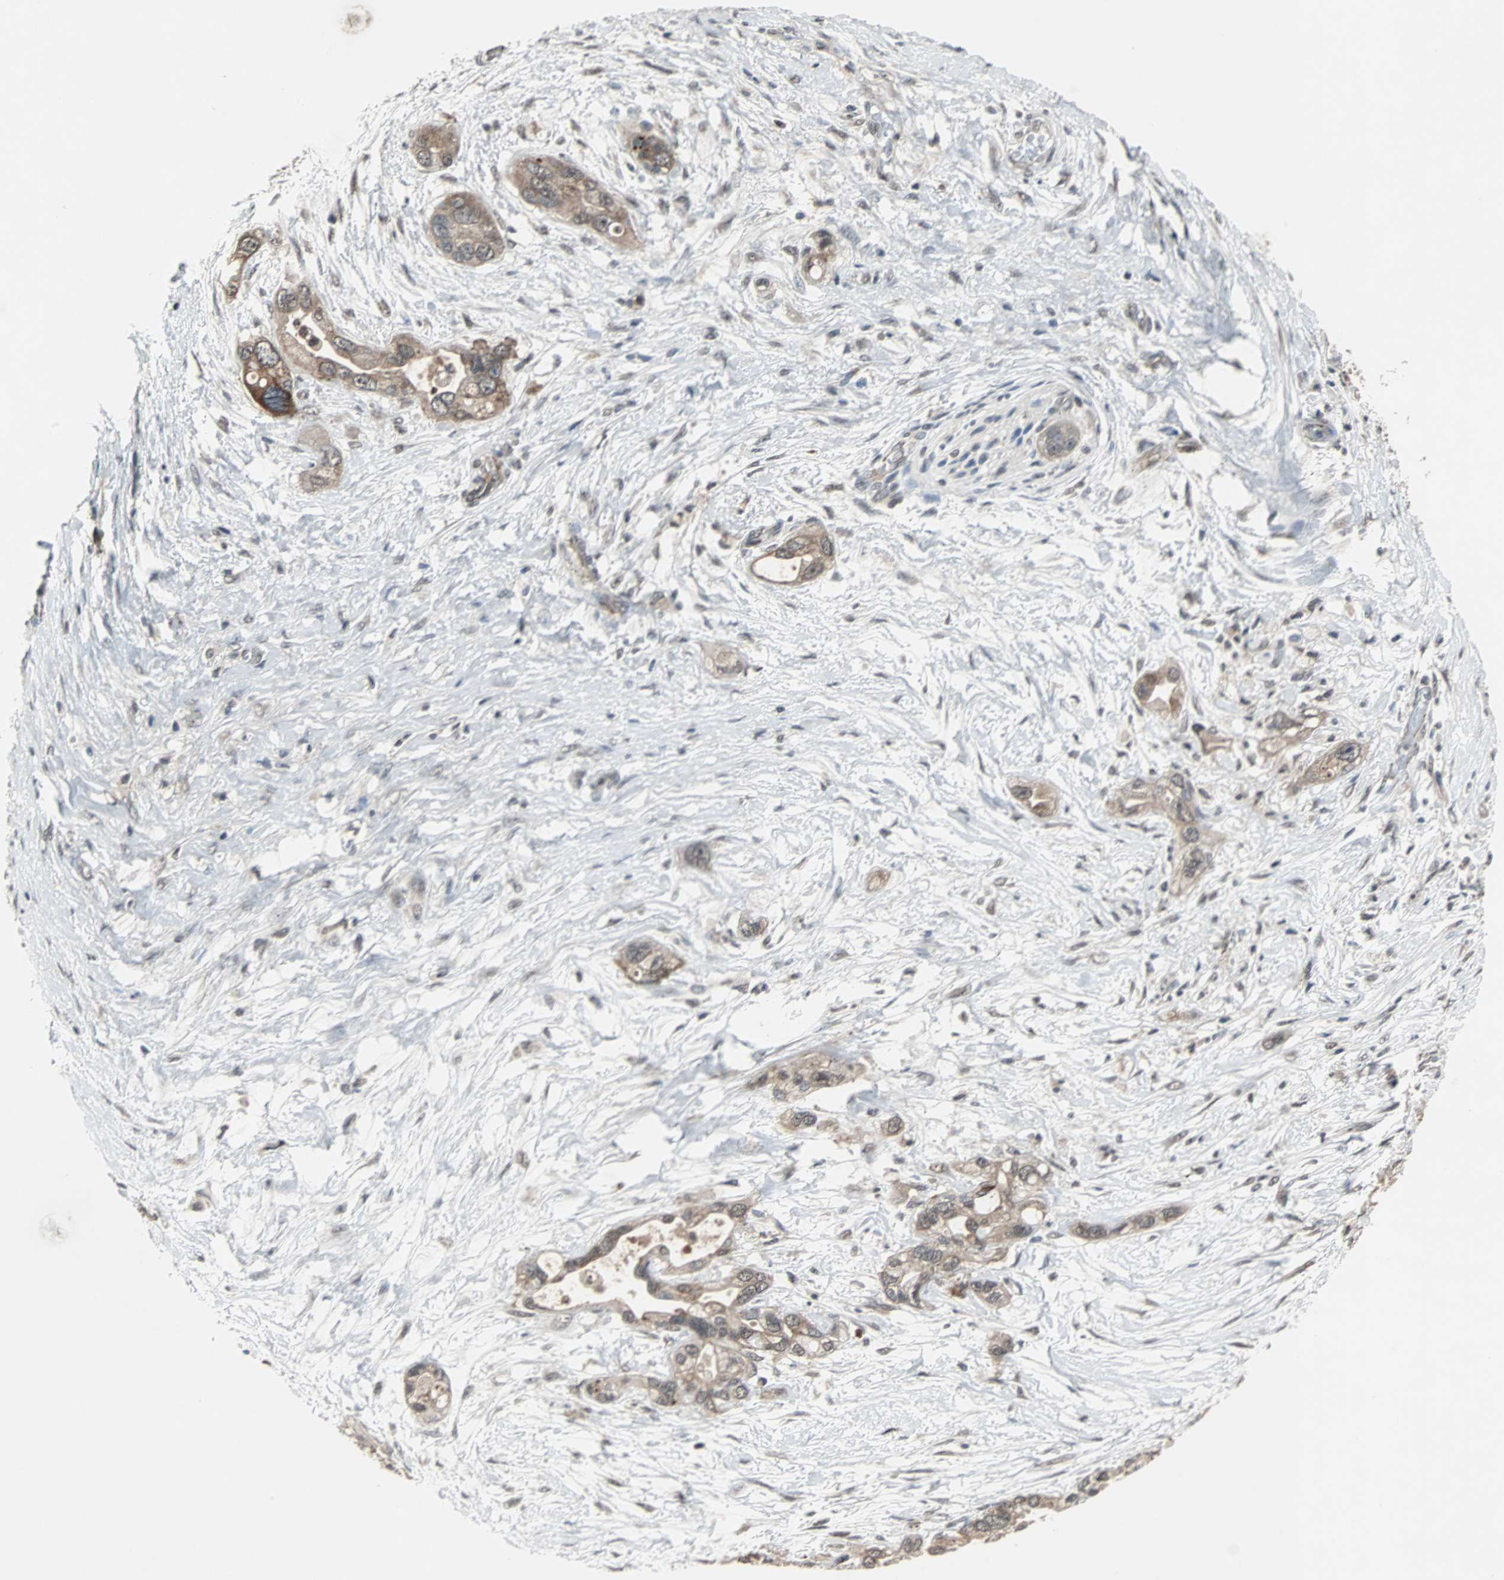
{"staining": {"intensity": "weak", "quantity": ">75%", "location": "cytoplasmic/membranous"}, "tissue": "pancreatic cancer", "cell_type": "Tumor cells", "image_type": "cancer", "snomed": [{"axis": "morphology", "description": "Adenocarcinoma, NOS"}, {"axis": "topography", "description": "Pancreas"}], "caption": "Immunohistochemical staining of human pancreatic cancer displays low levels of weak cytoplasmic/membranous positivity in about >75% of tumor cells.", "gene": "LSR", "patient": {"sex": "female", "age": 77}}